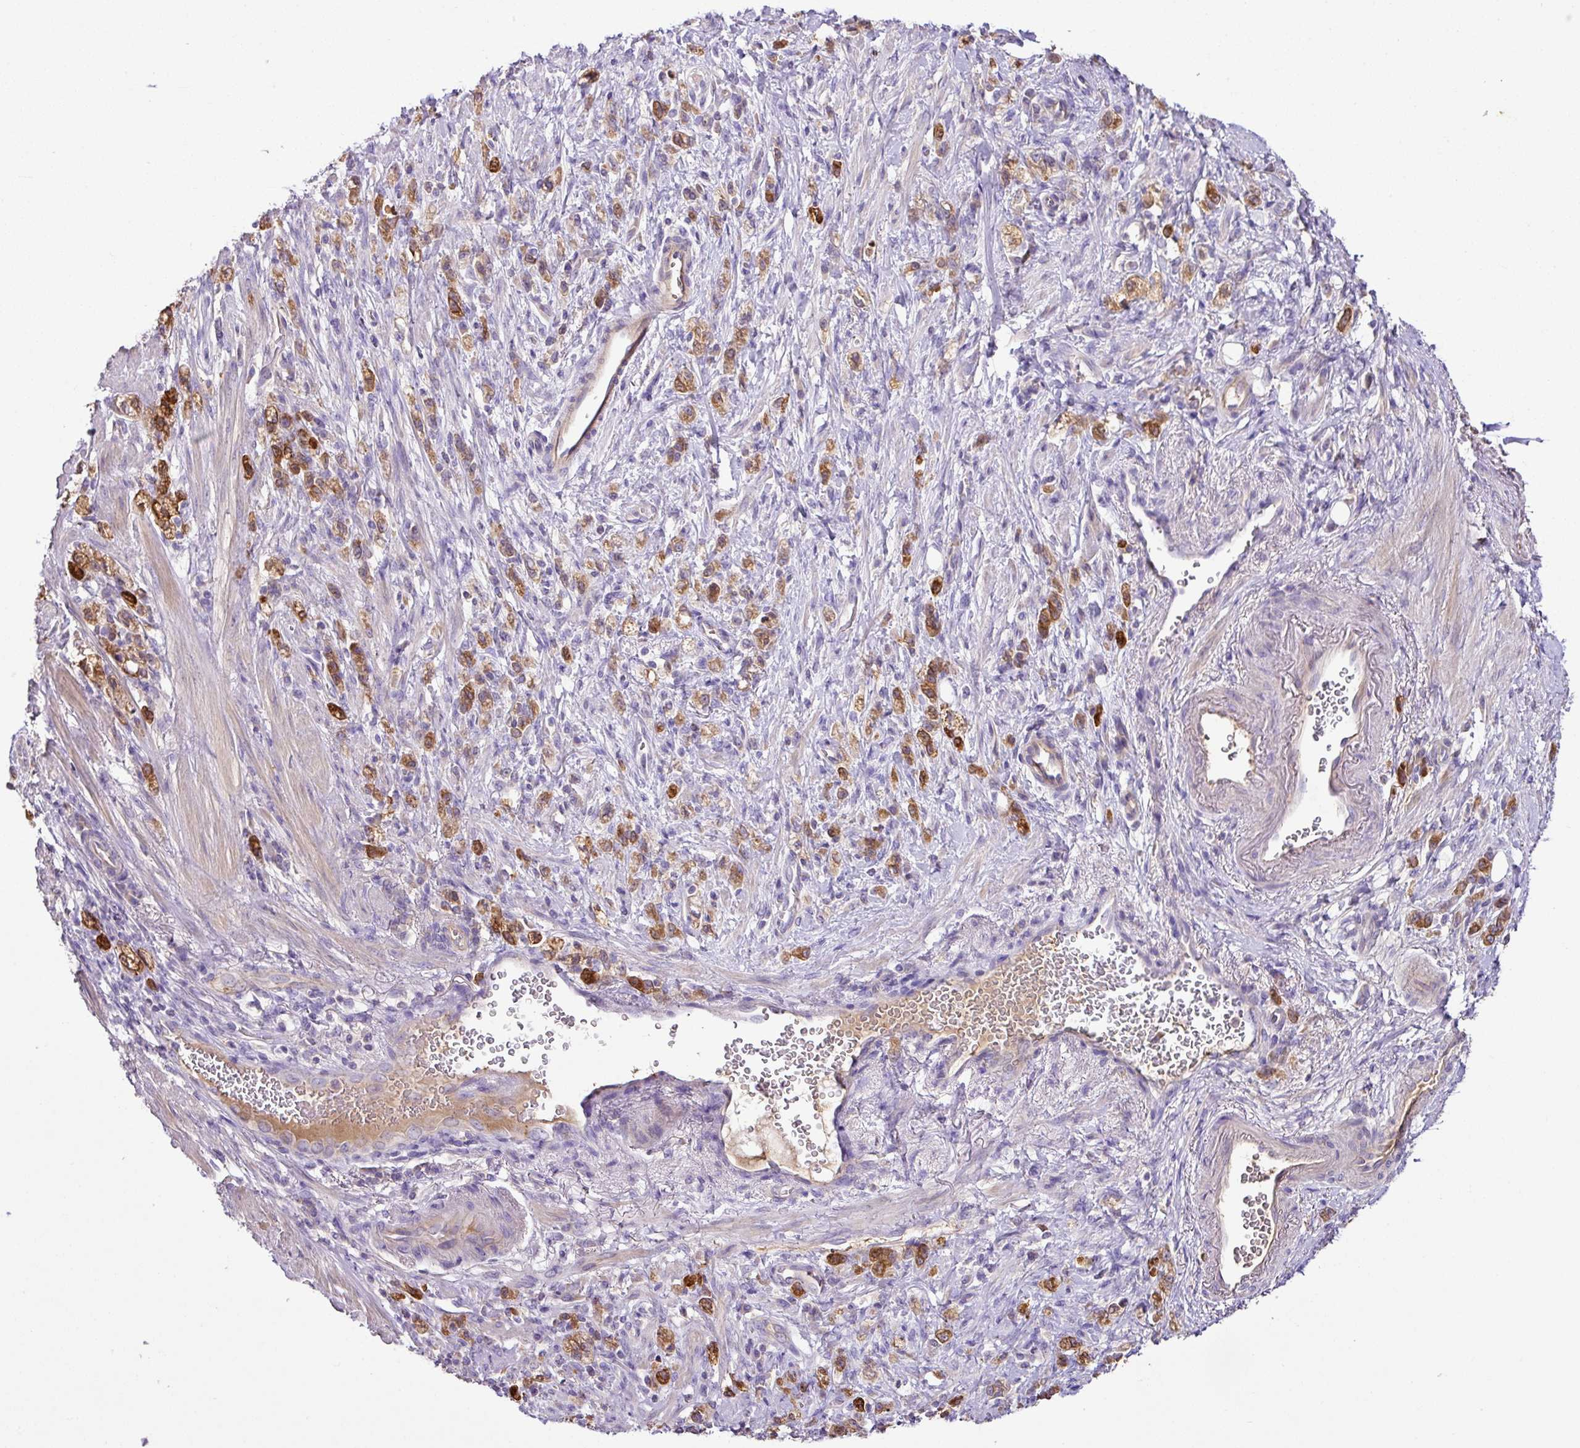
{"staining": {"intensity": "strong", "quantity": ">75%", "location": "cytoplasmic/membranous"}, "tissue": "stomach cancer", "cell_type": "Tumor cells", "image_type": "cancer", "snomed": [{"axis": "morphology", "description": "Adenocarcinoma, NOS"}, {"axis": "topography", "description": "Stomach"}], "caption": "Protein expression analysis of adenocarcinoma (stomach) exhibits strong cytoplasmic/membranous staining in about >75% of tumor cells.", "gene": "AGR3", "patient": {"sex": "male", "age": 77}}